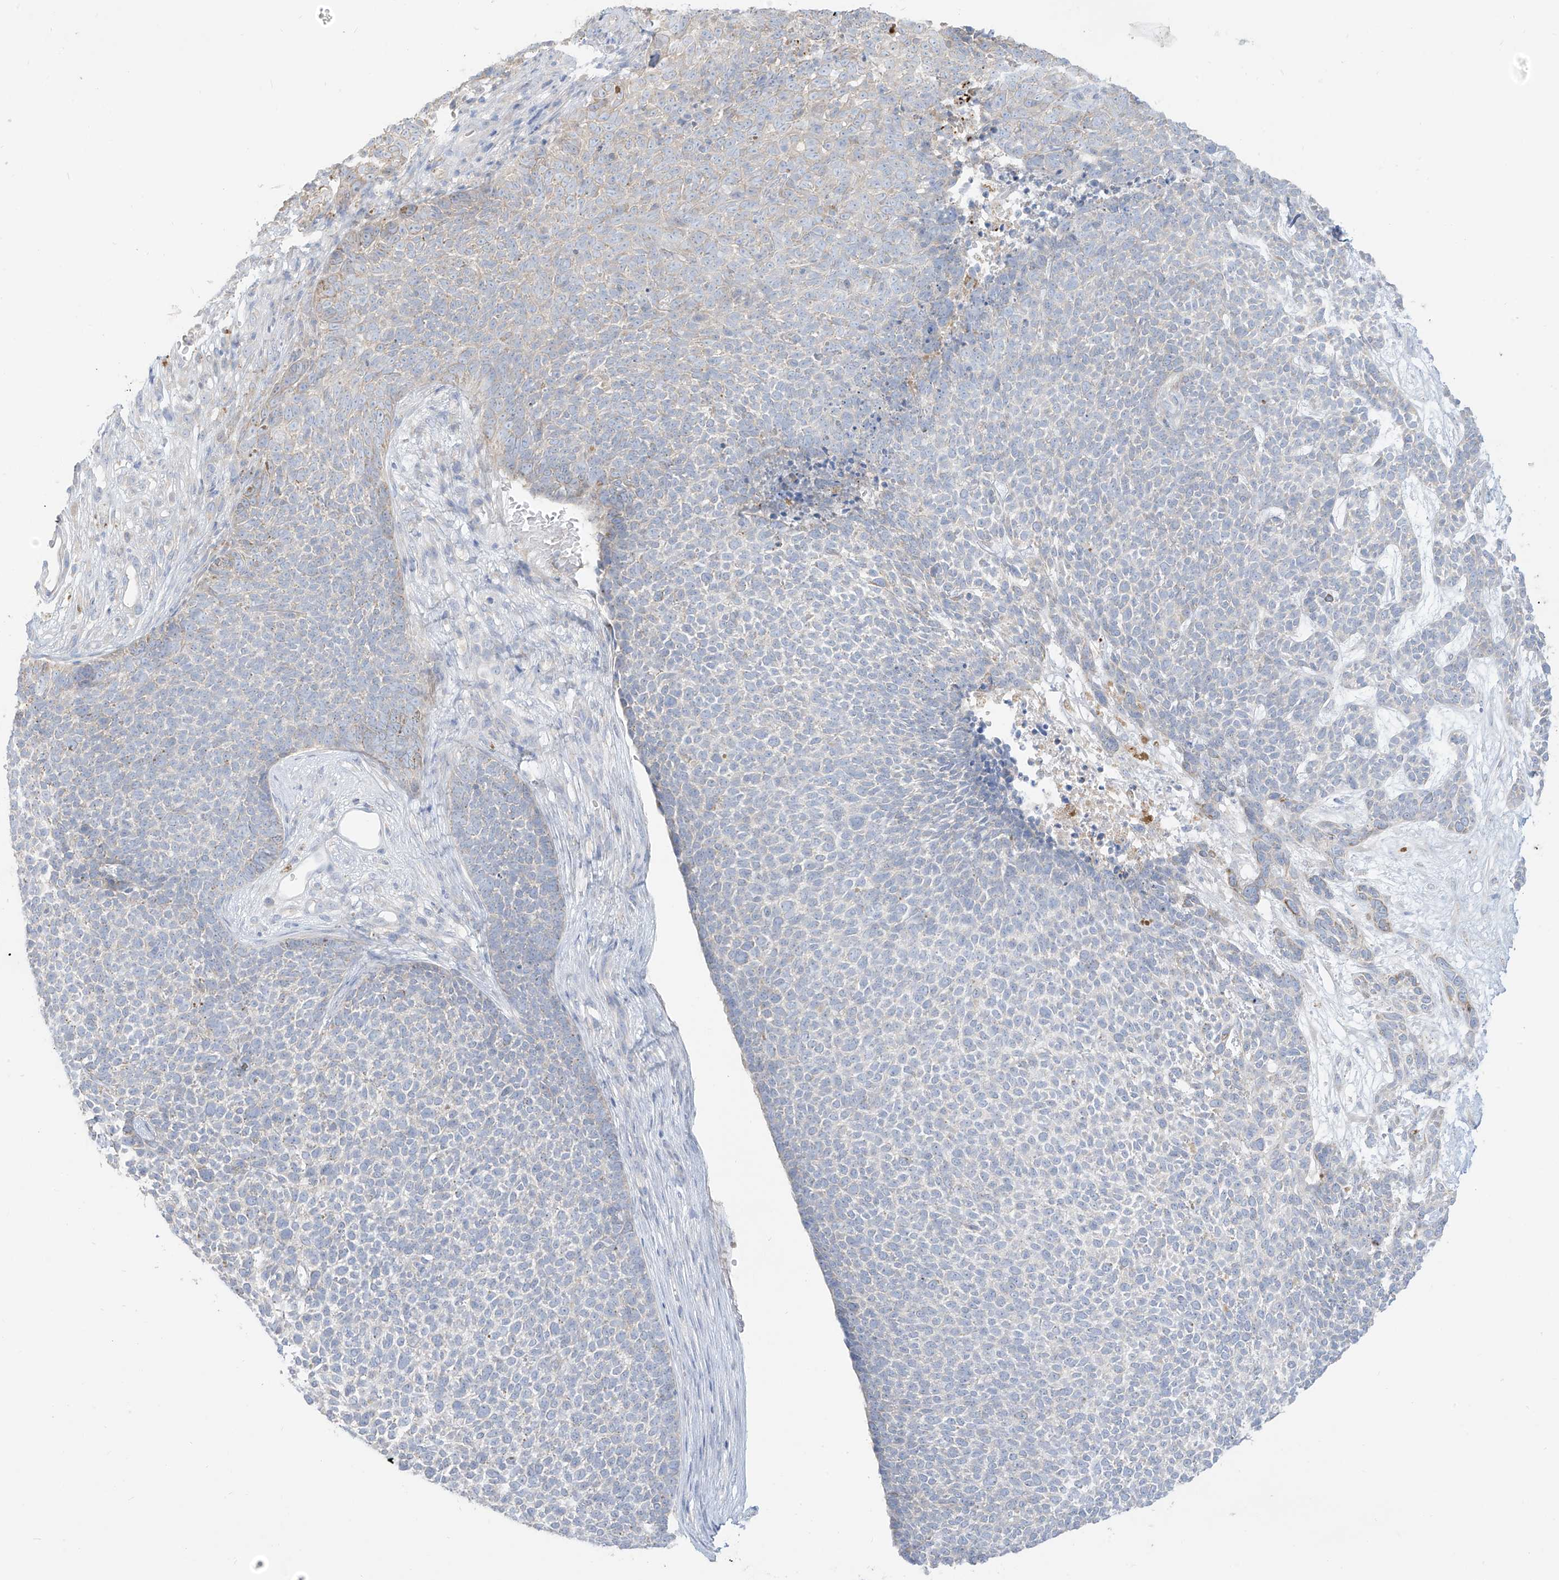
{"staining": {"intensity": "negative", "quantity": "none", "location": "none"}, "tissue": "skin cancer", "cell_type": "Tumor cells", "image_type": "cancer", "snomed": [{"axis": "morphology", "description": "Basal cell carcinoma"}, {"axis": "topography", "description": "Skin"}], "caption": "DAB (3,3'-diaminobenzidine) immunohistochemical staining of human basal cell carcinoma (skin) displays no significant expression in tumor cells.", "gene": "ARHGEF40", "patient": {"sex": "female", "age": 84}}